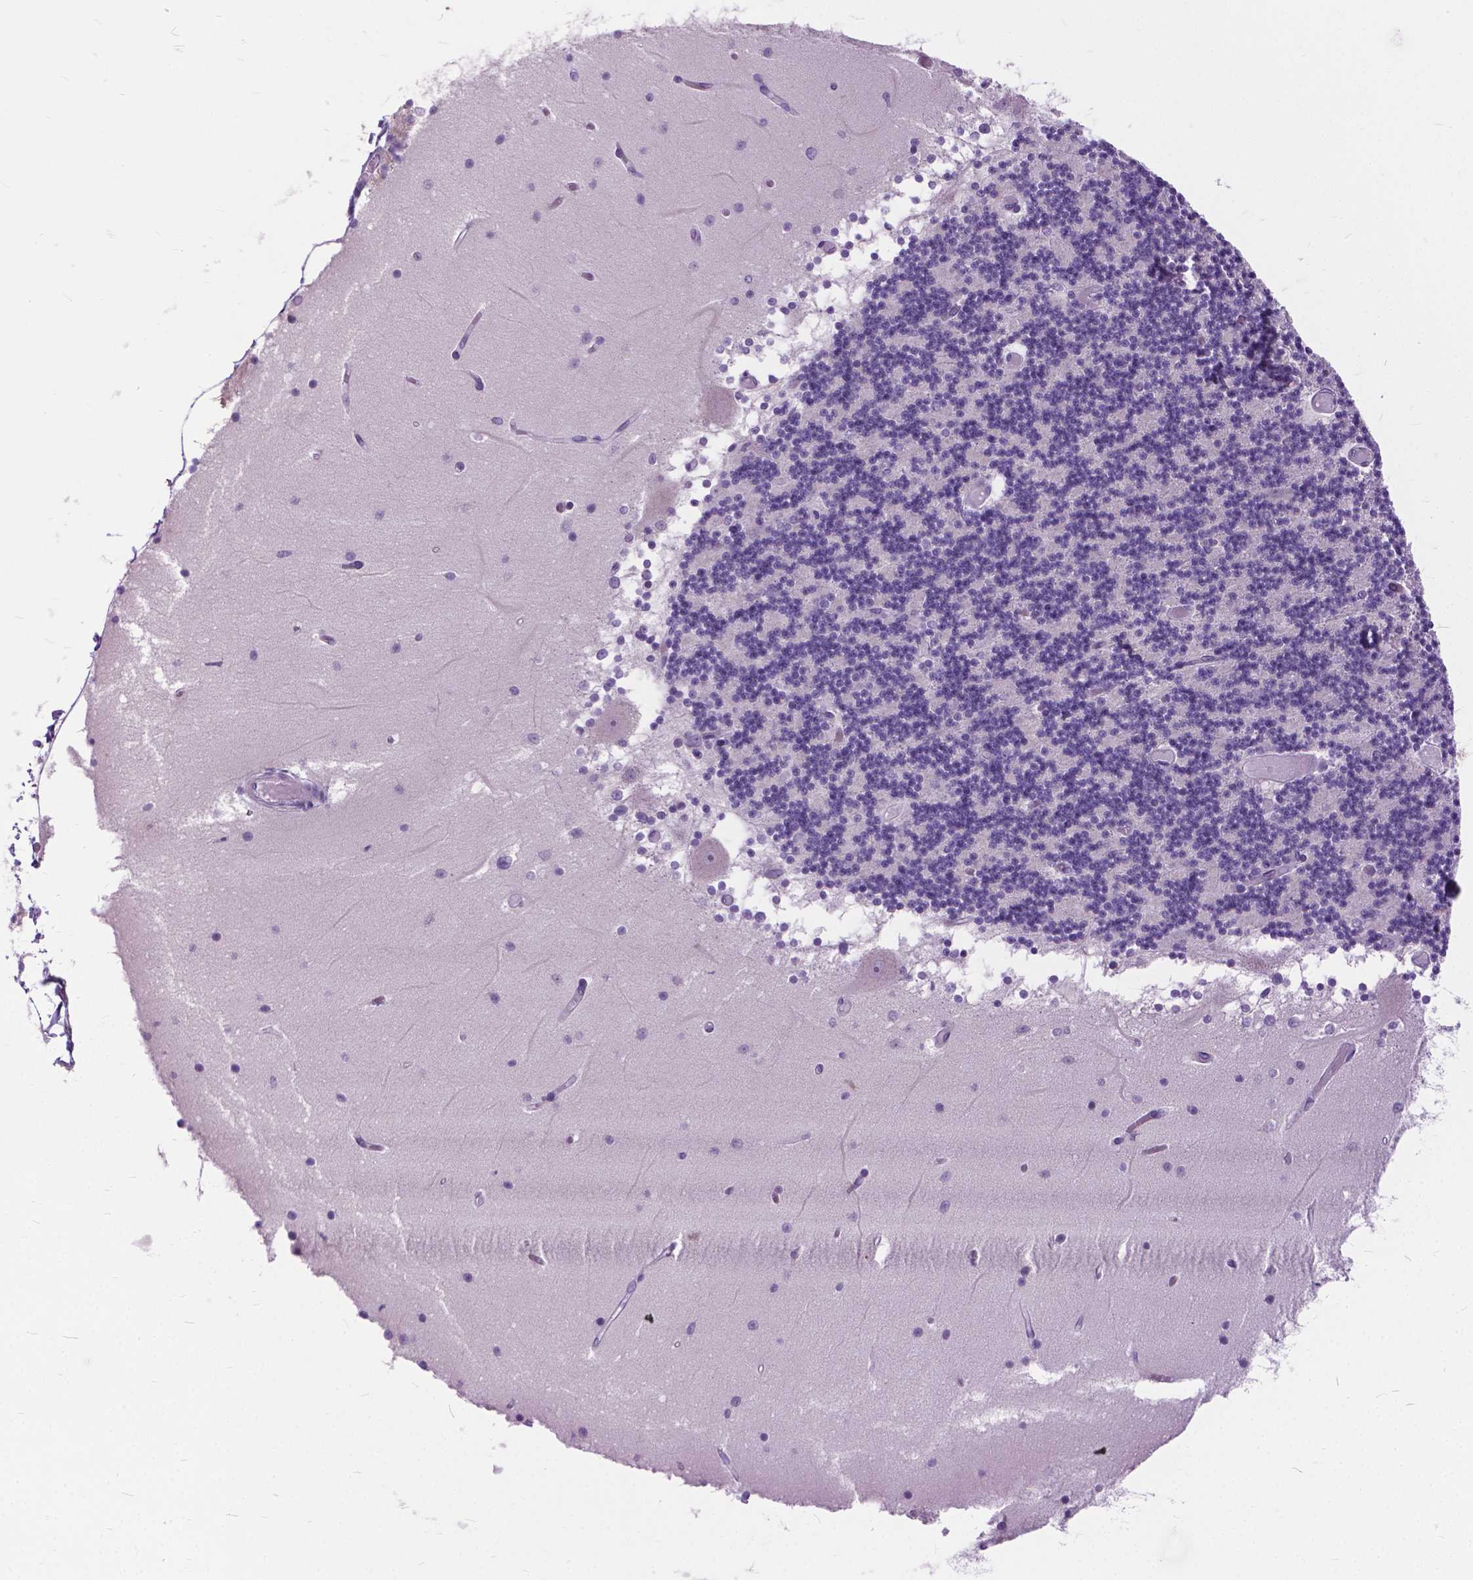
{"staining": {"intensity": "negative", "quantity": "none", "location": "none"}, "tissue": "cerebellum", "cell_type": "Cells in granular layer", "image_type": "normal", "snomed": [{"axis": "morphology", "description": "Normal tissue, NOS"}, {"axis": "topography", "description": "Cerebellum"}], "caption": "An immunohistochemistry image of unremarkable cerebellum is shown. There is no staining in cells in granular layer of cerebellum. (Immunohistochemistry, brightfield microscopy, high magnification).", "gene": "APCDD1L", "patient": {"sex": "female", "age": 28}}